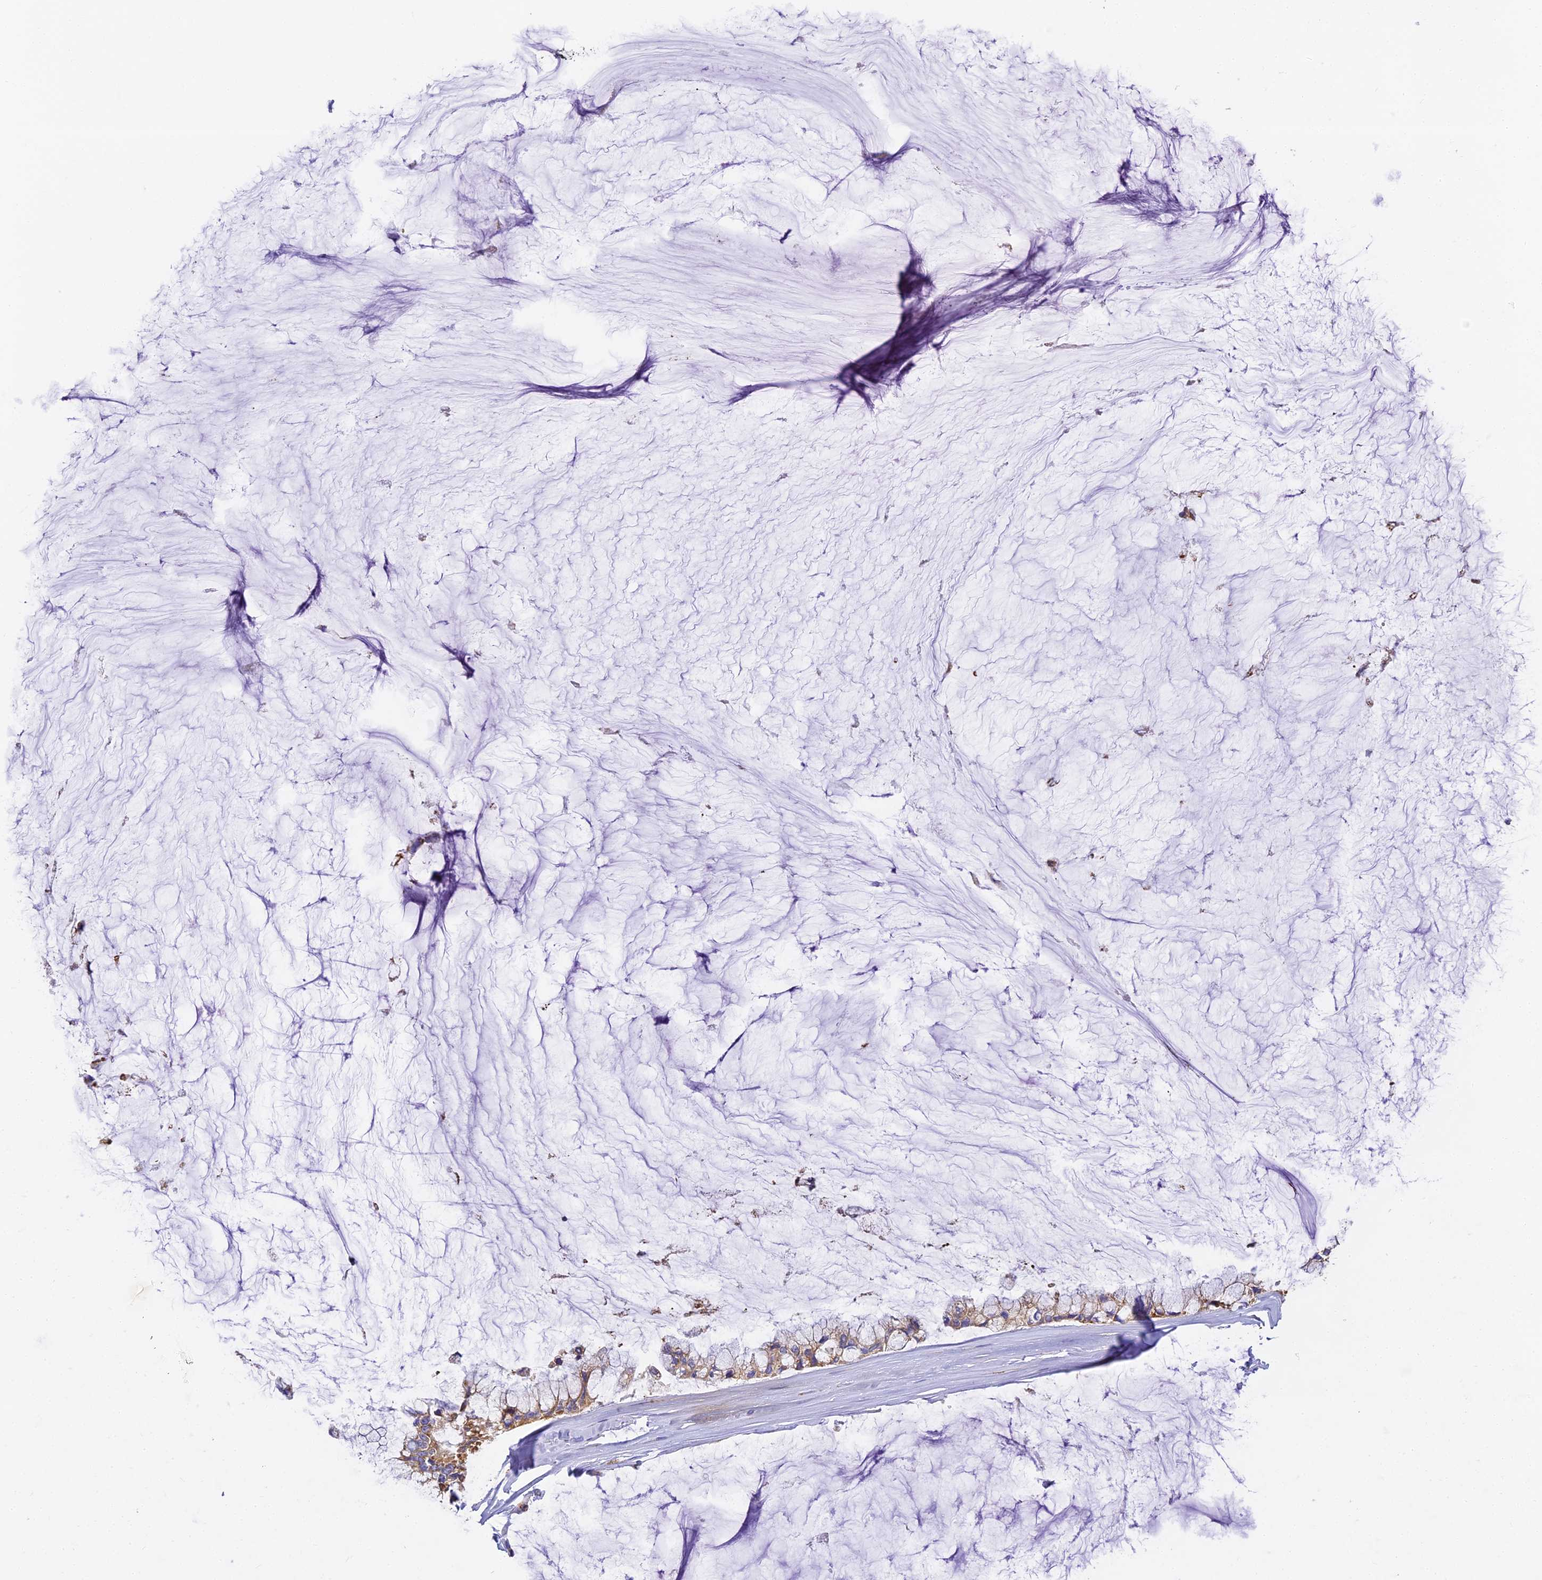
{"staining": {"intensity": "weak", "quantity": ">75%", "location": "cytoplasmic/membranous"}, "tissue": "ovarian cancer", "cell_type": "Tumor cells", "image_type": "cancer", "snomed": [{"axis": "morphology", "description": "Cystadenocarcinoma, mucinous, NOS"}, {"axis": "topography", "description": "Ovary"}], "caption": "Mucinous cystadenocarcinoma (ovarian) stained with IHC exhibits weak cytoplasmic/membranous expression in approximately >75% of tumor cells.", "gene": "COX6C", "patient": {"sex": "female", "age": 39}}